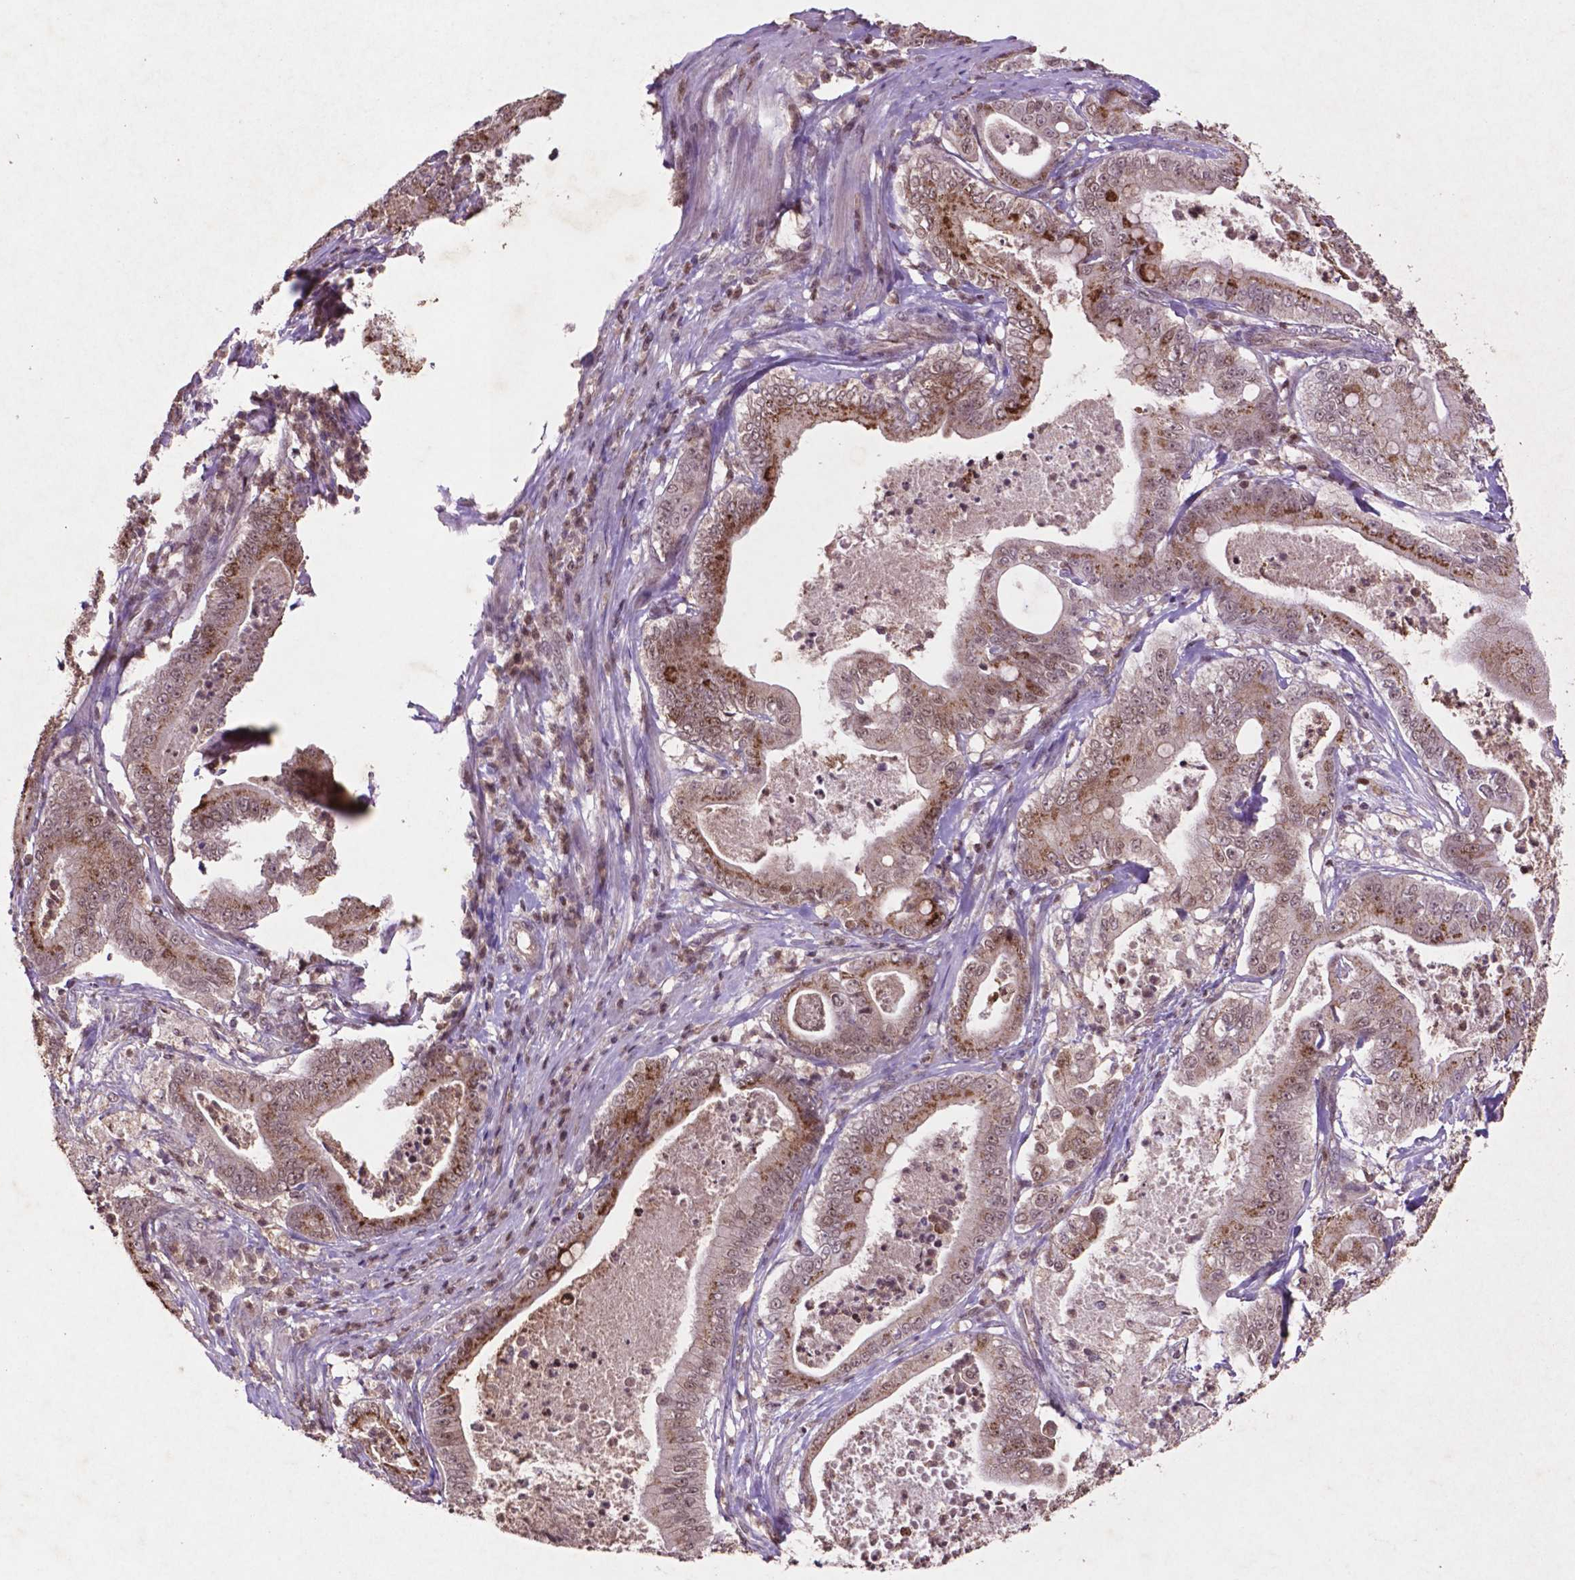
{"staining": {"intensity": "moderate", "quantity": "25%-75%", "location": "cytoplasmic/membranous,nuclear"}, "tissue": "pancreatic cancer", "cell_type": "Tumor cells", "image_type": "cancer", "snomed": [{"axis": "morphology", "description": "Adenocarcinoma, NOS"}, {"axis": "topography", "description": "Pancreas"}], "caption": "Human pancreatic cancer stained for a protein (brown) demonstrates moderate cytoplasmic/membranous and nuclear positive expression in about 25%-75% of tumor cells.", "gene": "GLRX", "patient": {"sex": "male", "age": 71}}